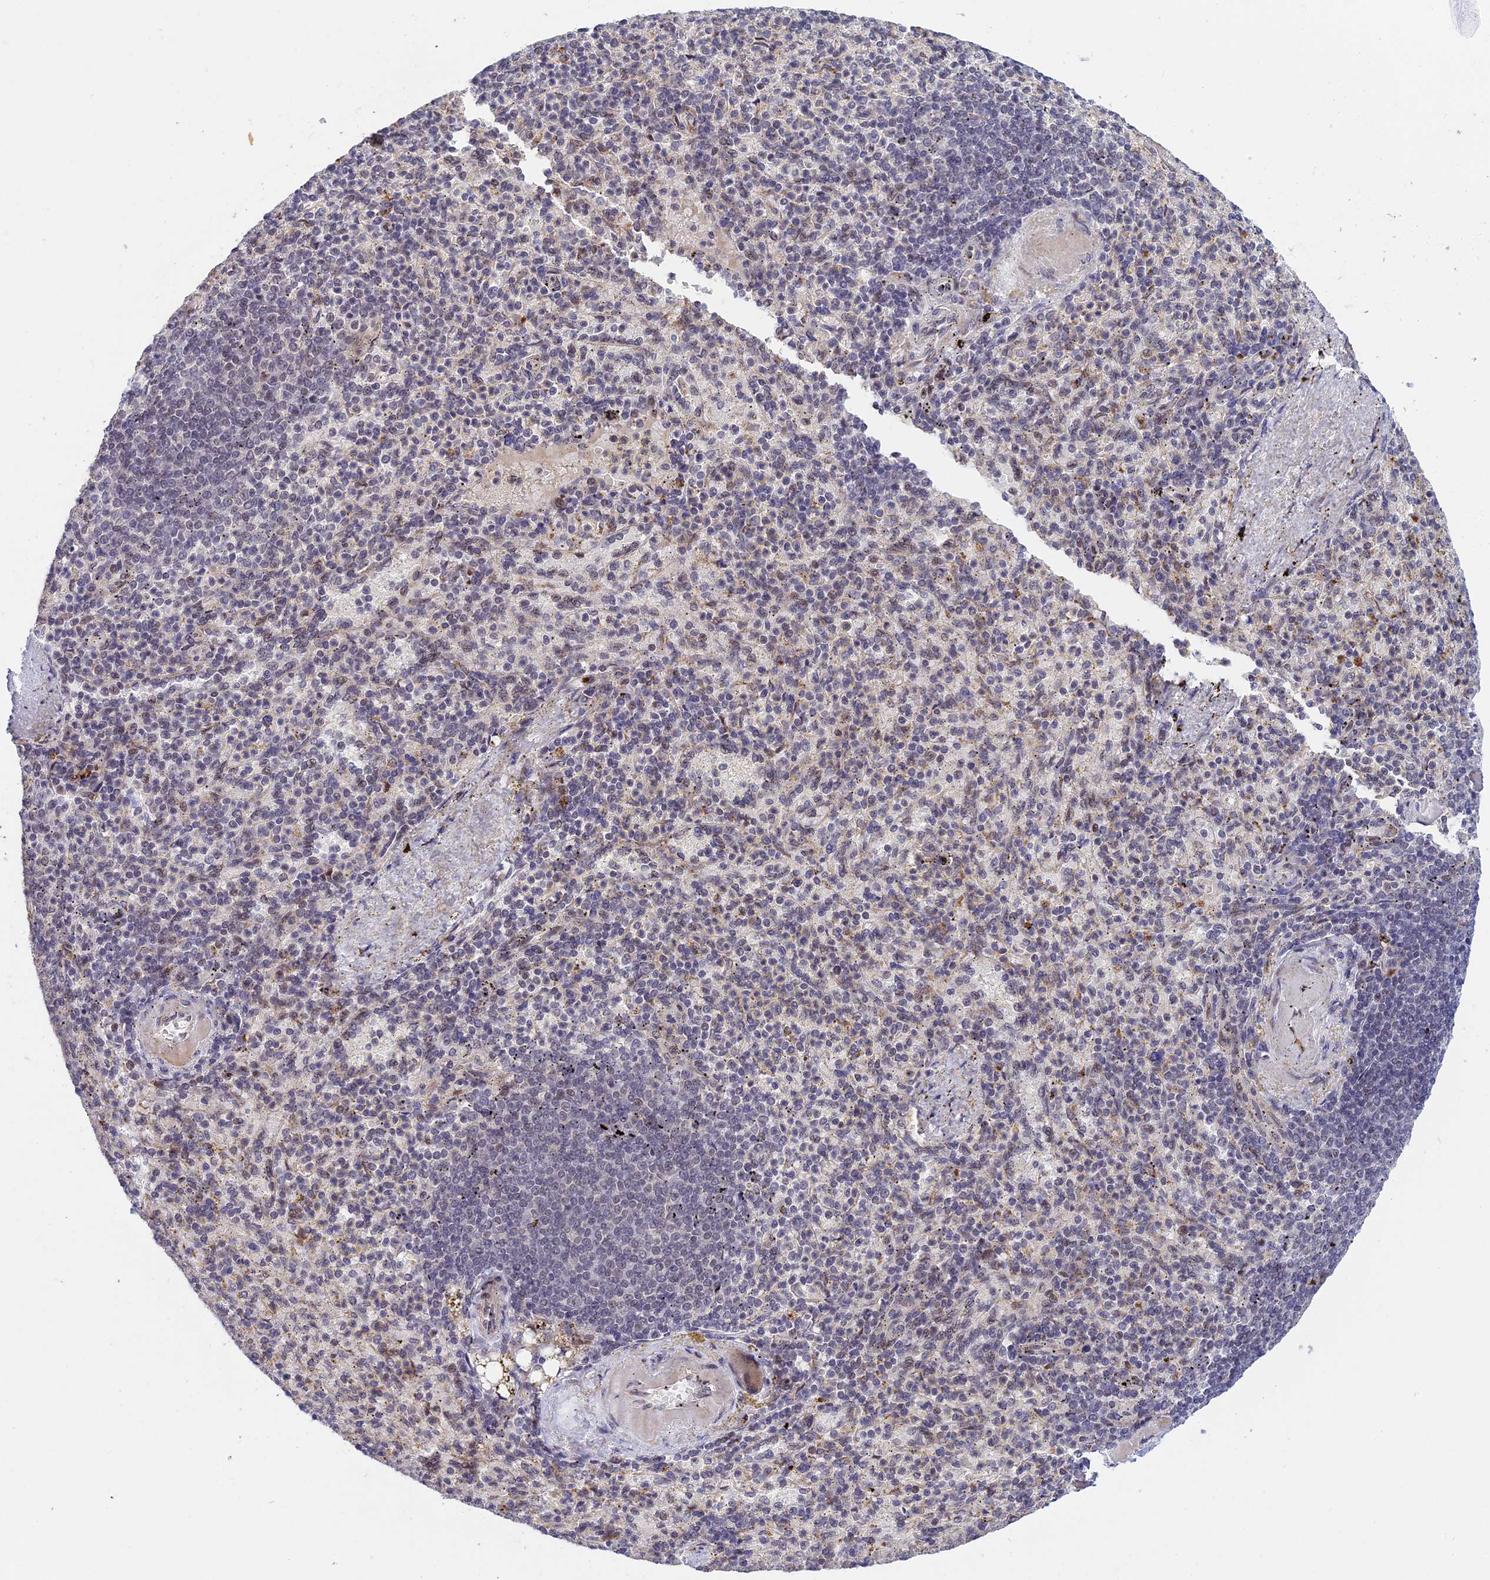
{"staining": {"intensity": "moderate", "quantity": "<25%", "location": "nuclear"}, "tissue": "spleen", "cell_type": "Cells in red pulp", "image_type": "normal", "snomed": [{"axis": "morphology", "description": "Normal tissue, NOS"}, {"axis": "topography", "description": "Spleen"}], "caption": "Spleen stained with DAB (3,3'-diaminobenzidine) immunohistochemistry reveals low levels of moderate nuclear positivity in about <25% of cells in red pulp.", "gene": "POLR2C", "patient": {"sex": "female", "age": 74}}